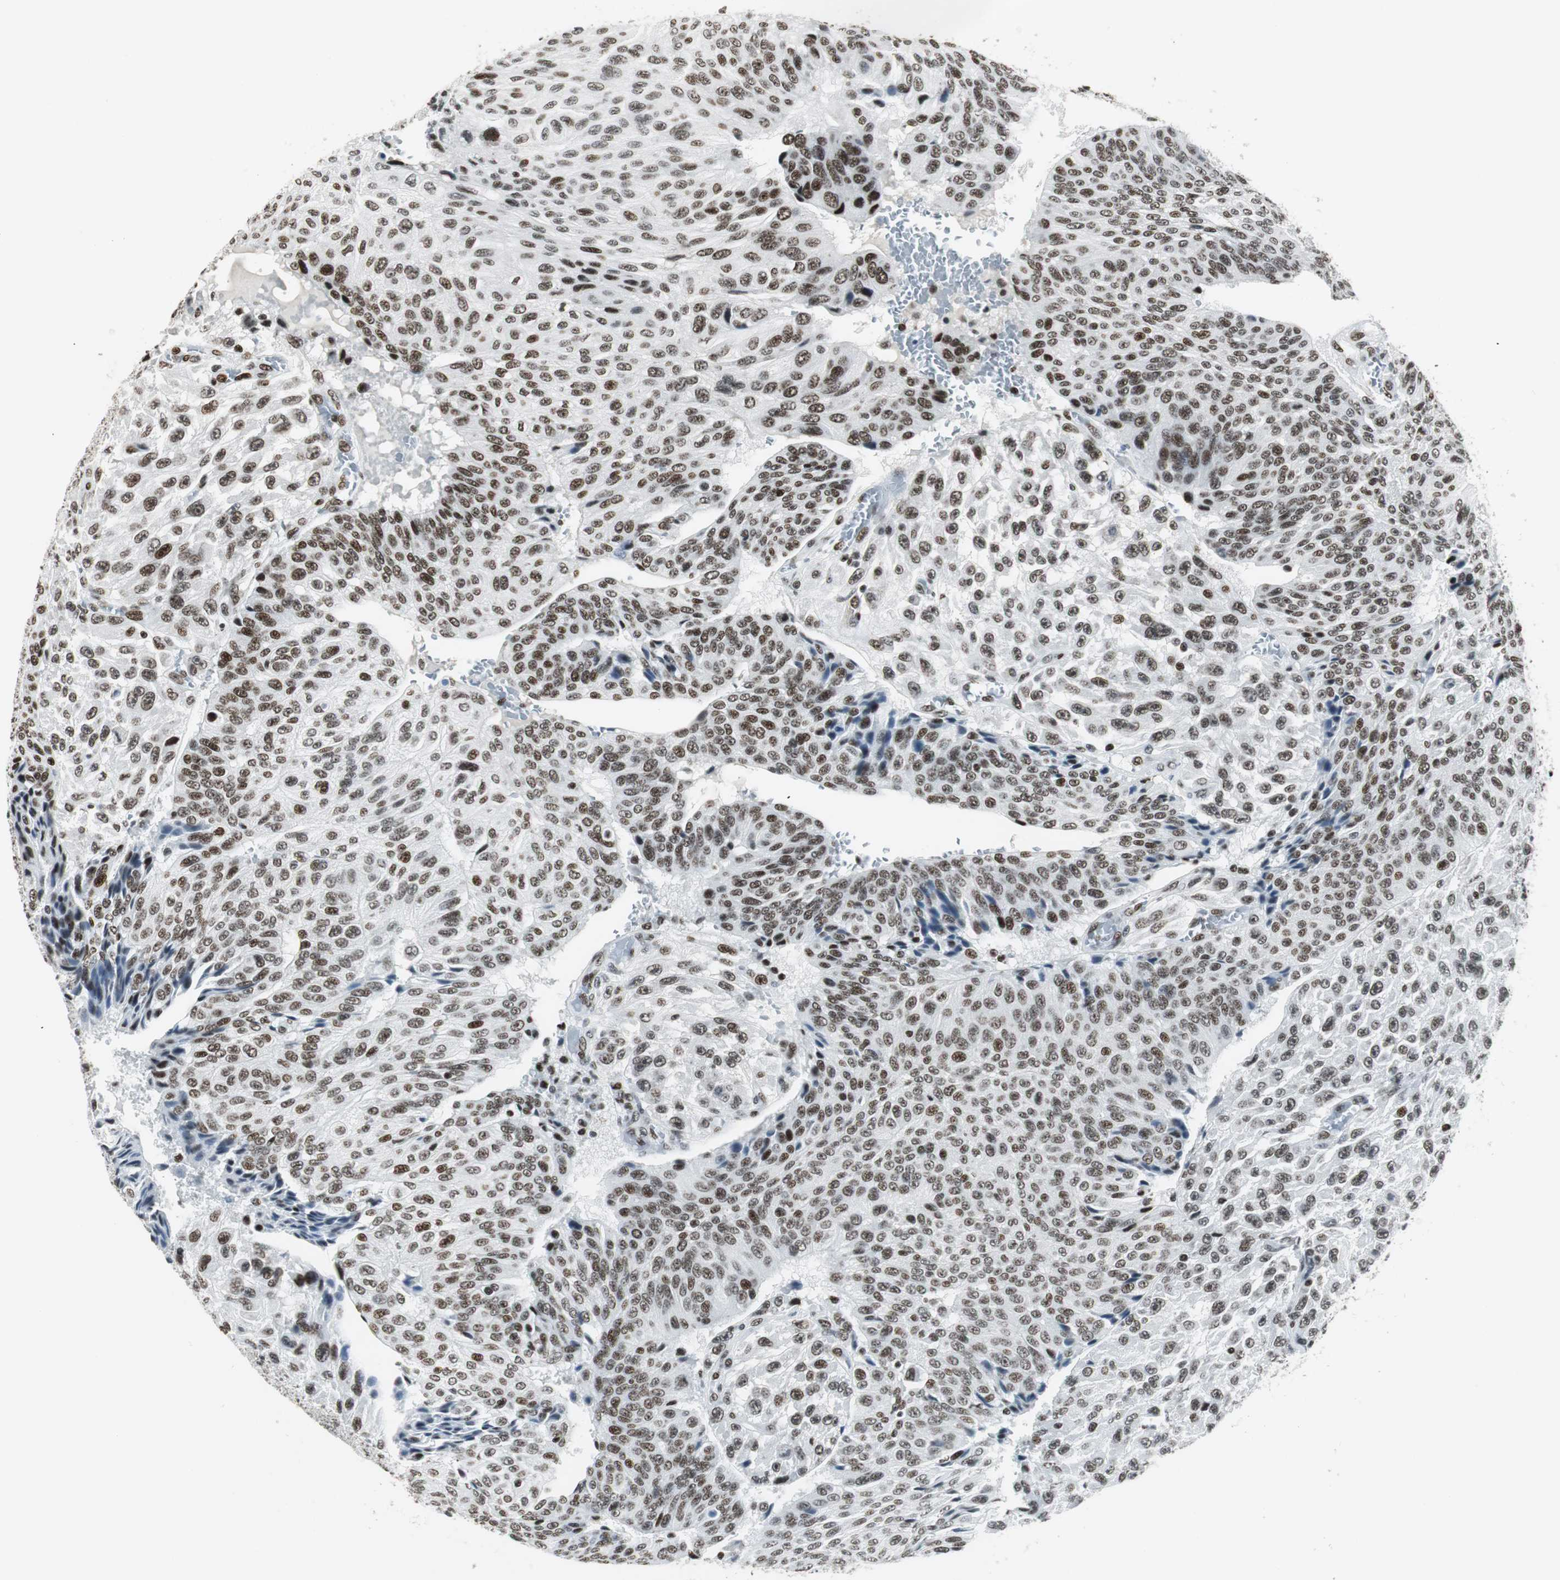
{"staining": {"intensity": "moderate", "quantity": ">75%", "location": "nuclear"}, "tissue": "urothelial cancer", "cell_type": "Tumor cells", "image_type": "cancer", "snomed": [{"axis": "morphology", "description": "Urothelial carcinoma, High grade"}, {"axis": "topography", "description": "Urinary bladder"}], "caption": "This histopathology image shows urothelial cancer stained with immunohistochemistry (IHC) to label a protein in brown. The nuclear of tumor cells show moderate positivity for the protein. Nuclei are counter-stained blue.", "gene": "RBBP4", "patient": {"sex": "male", "age": 66}}